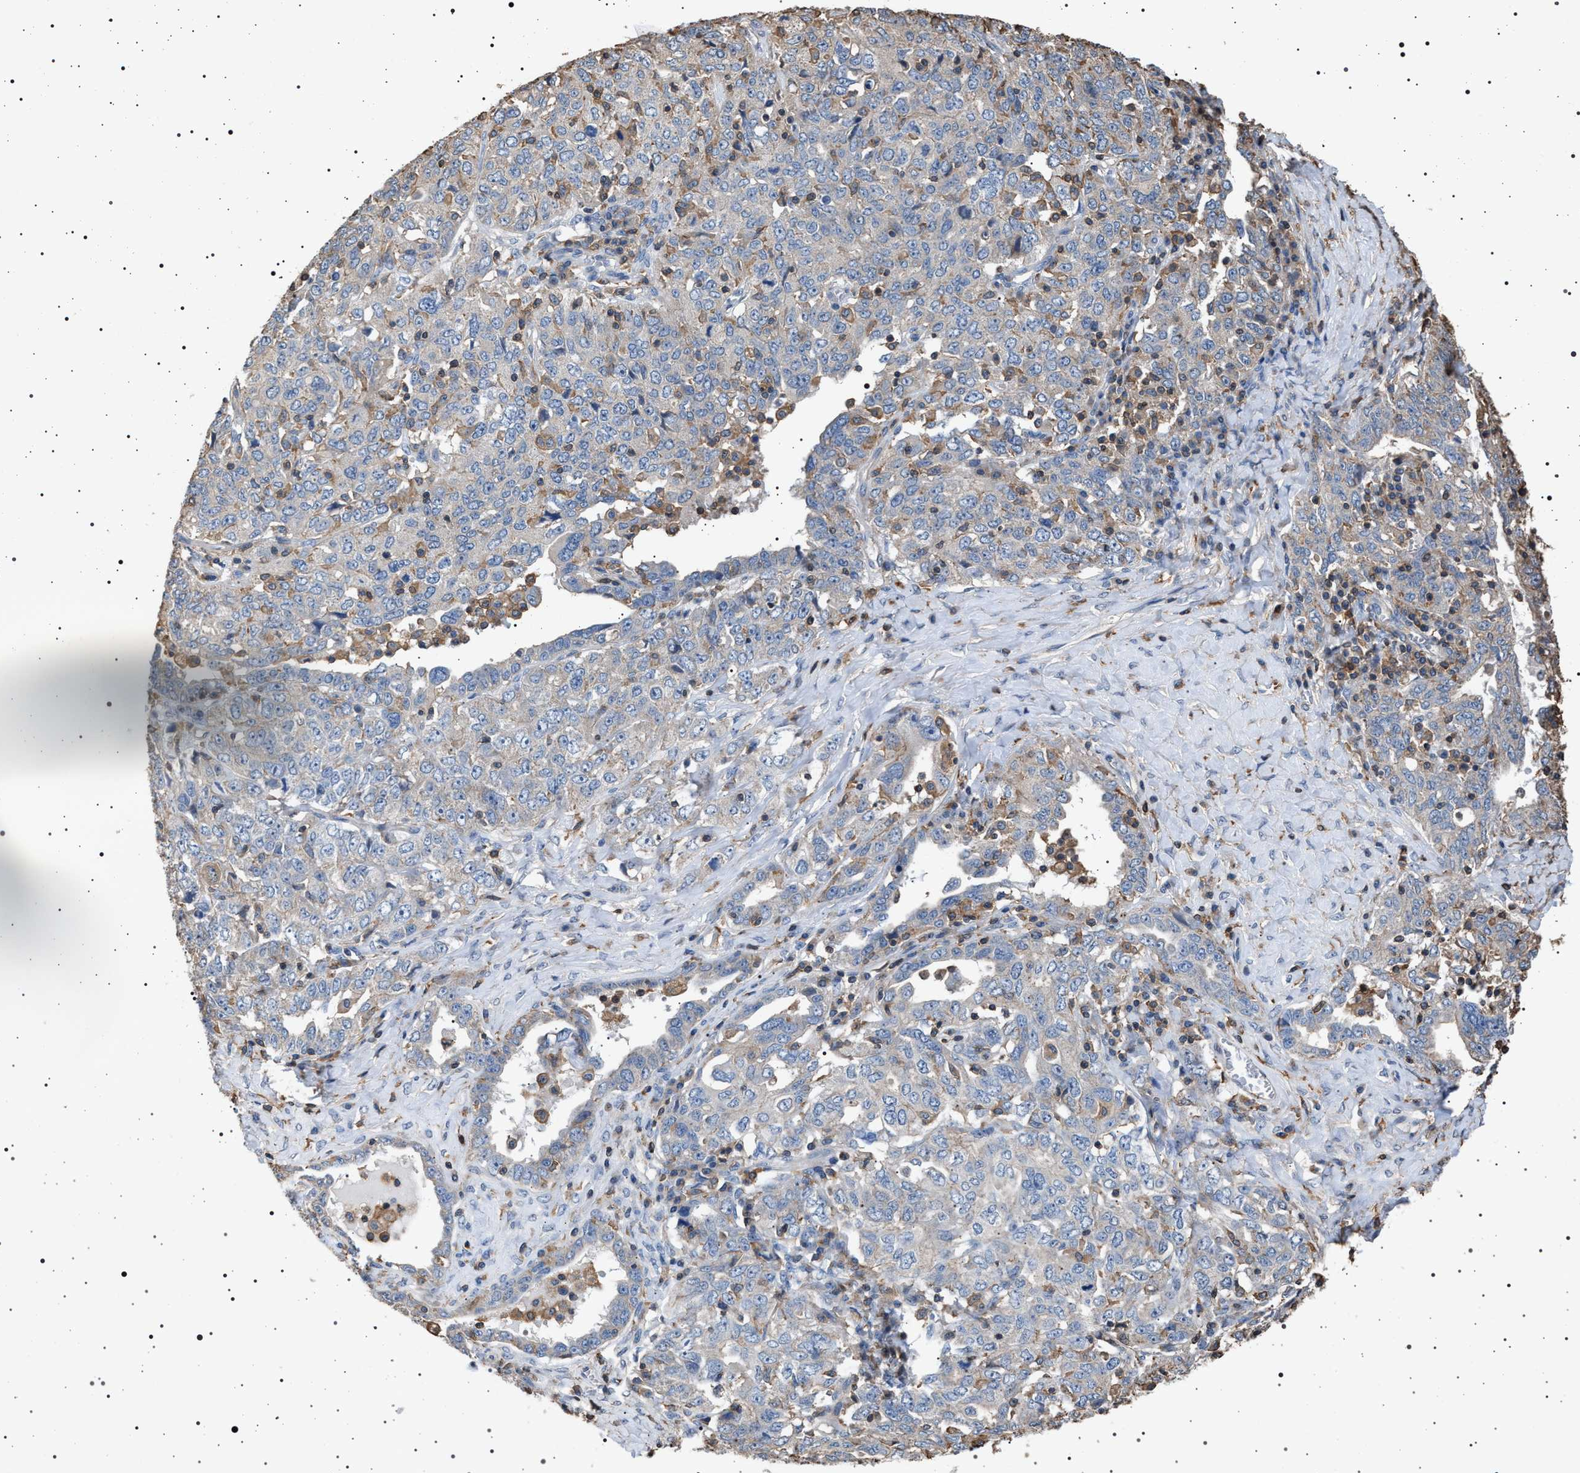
{"staining": {"intensity": "weak", "quantity": "<25%", "location": "cytoplasmic/membranous"}, "tissue": "ovarian cancer", "cell_type": "Tumor cells", "image_type": "cancer", "snomed": [{"axis": "morphology", "description": "Carcinoma, endometroid"}, {"axis": "topography", "description": "Ovary"}], "caption": "Immunohistochemical staining of ovarian cancer demonstrates no significant staining in tumor cells.", "gene": "SMAP2", "patient": {"sex": "female", "age": 62}}